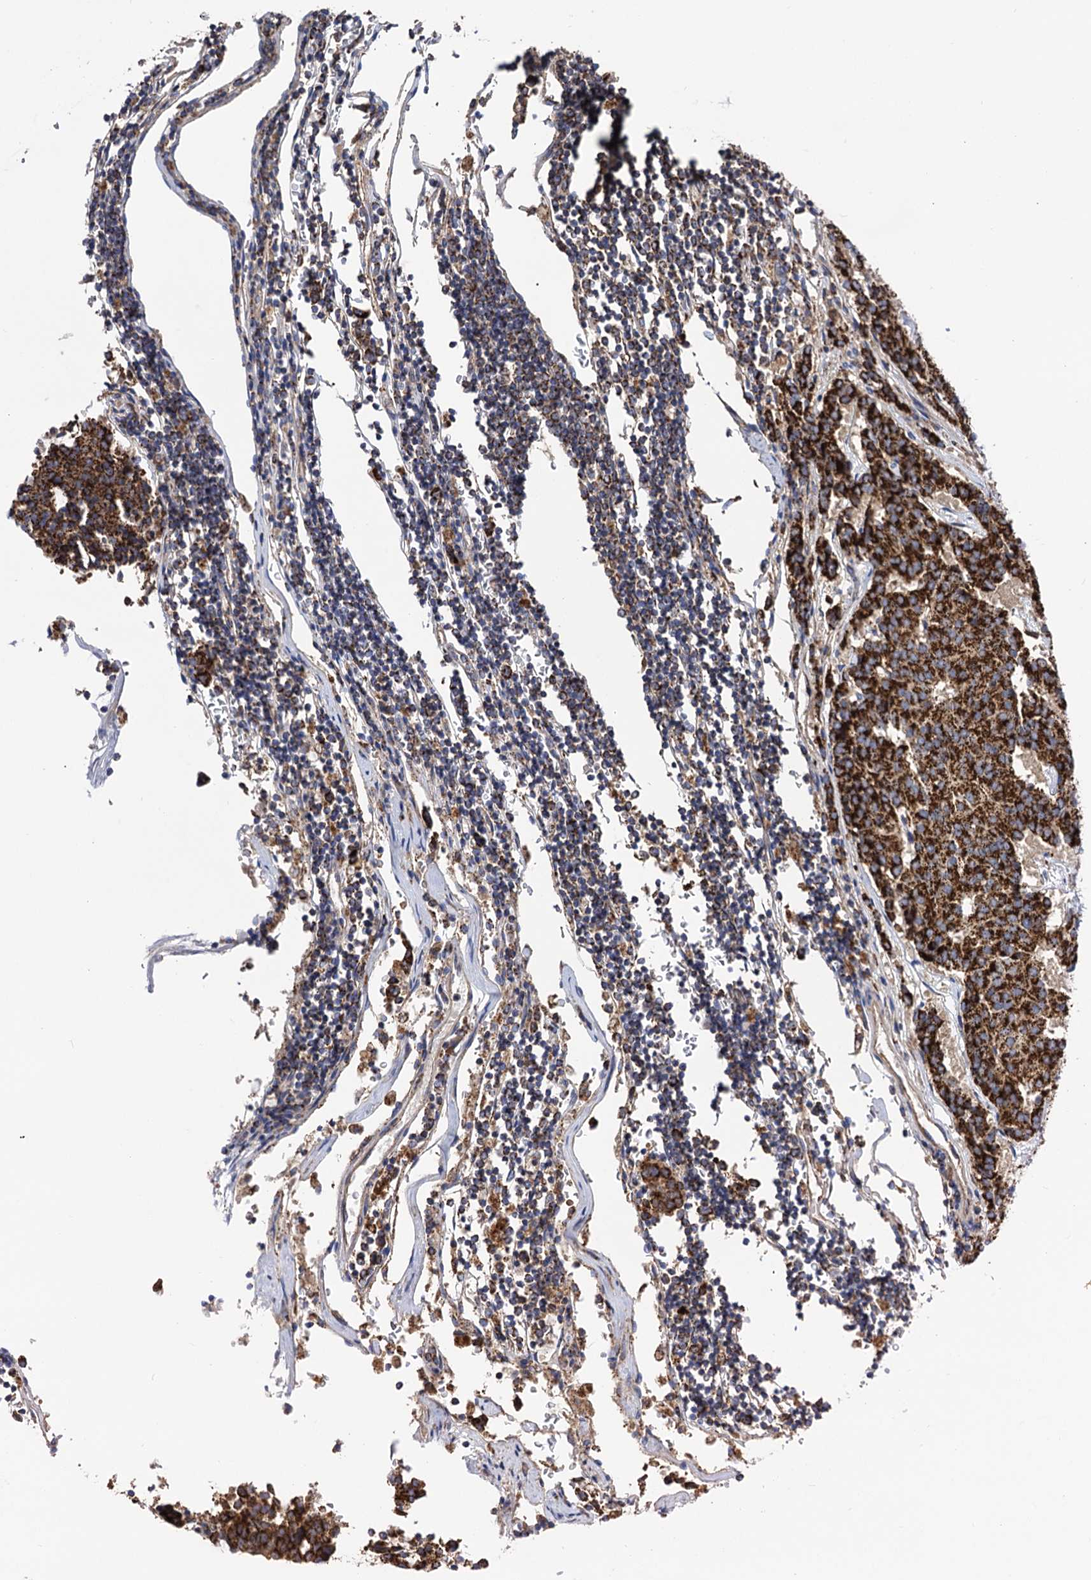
{"staining": {"intensity": "strong", "quantity": ">75%", "location": "cytoplasmic/membranous"}, "tissue": "carcinoid", "cell_type": "Tumor cells", "image_type": "cancer", "snomed": [{"axis": "morphology", "description": "Carcinoid, malignant, NOS"}, {"axis": "topography", "description": "Pancreas"}], "caption": "Carcinoid stained with a protein marker displays strong staining in tumor cells.", "gene": "IQCH", "patient": {"sex": "female", "age": 54}}